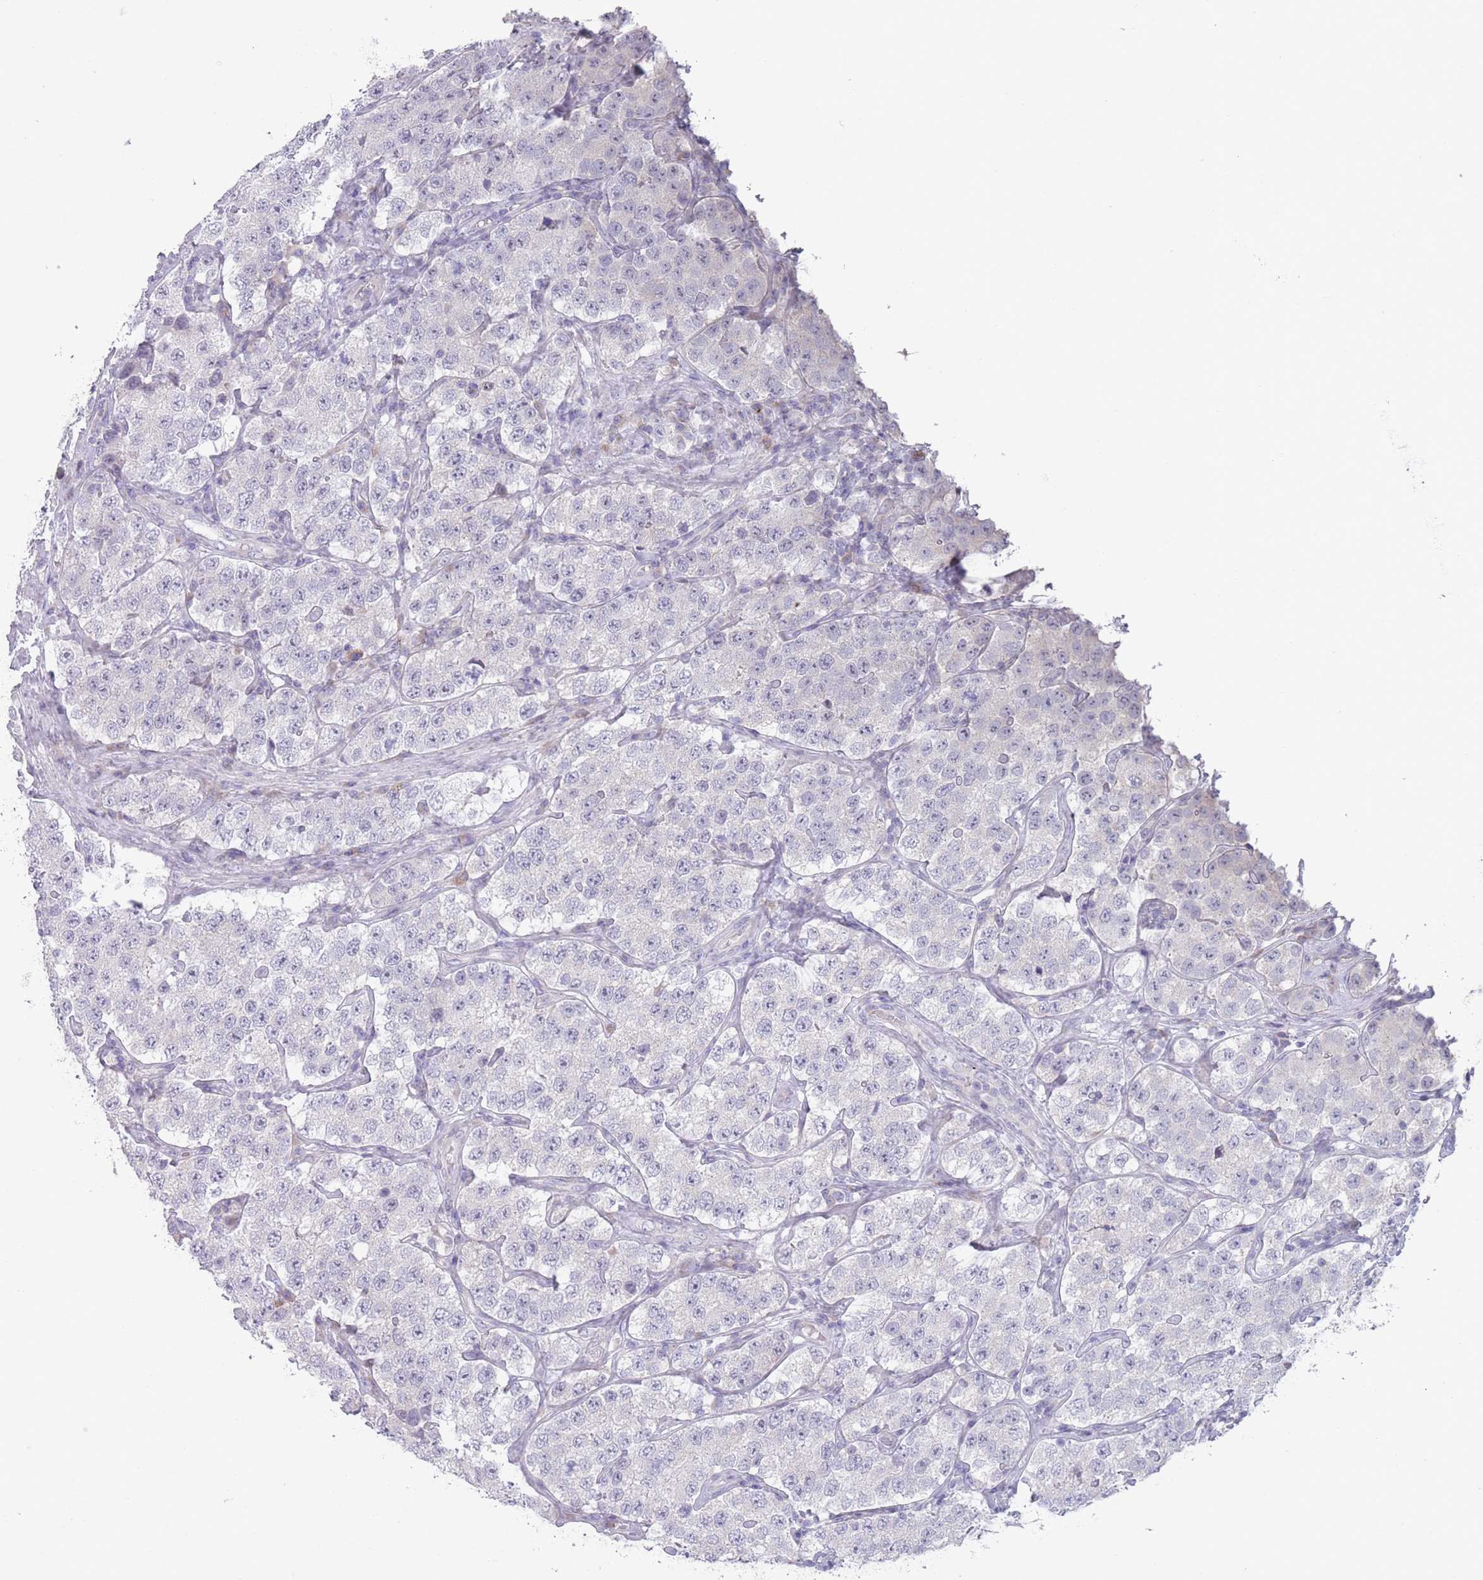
{"staining": {"intensity": "negative", "quantity": "none", "location": "none"}, "tissue": "testis cancer", "cell_type": "Tumor cells", "image_type": "cancer", "snomed": [{"axis": "morphology", "description": "Seminoma, NOS"}, {"axis": "topography", "description": "Testis"}], "caption": "There is no significant positivity in tumor cells of testis seminoma.", "gene": "PAIP2B", "patient": {"sex": "male", "age": 34}}